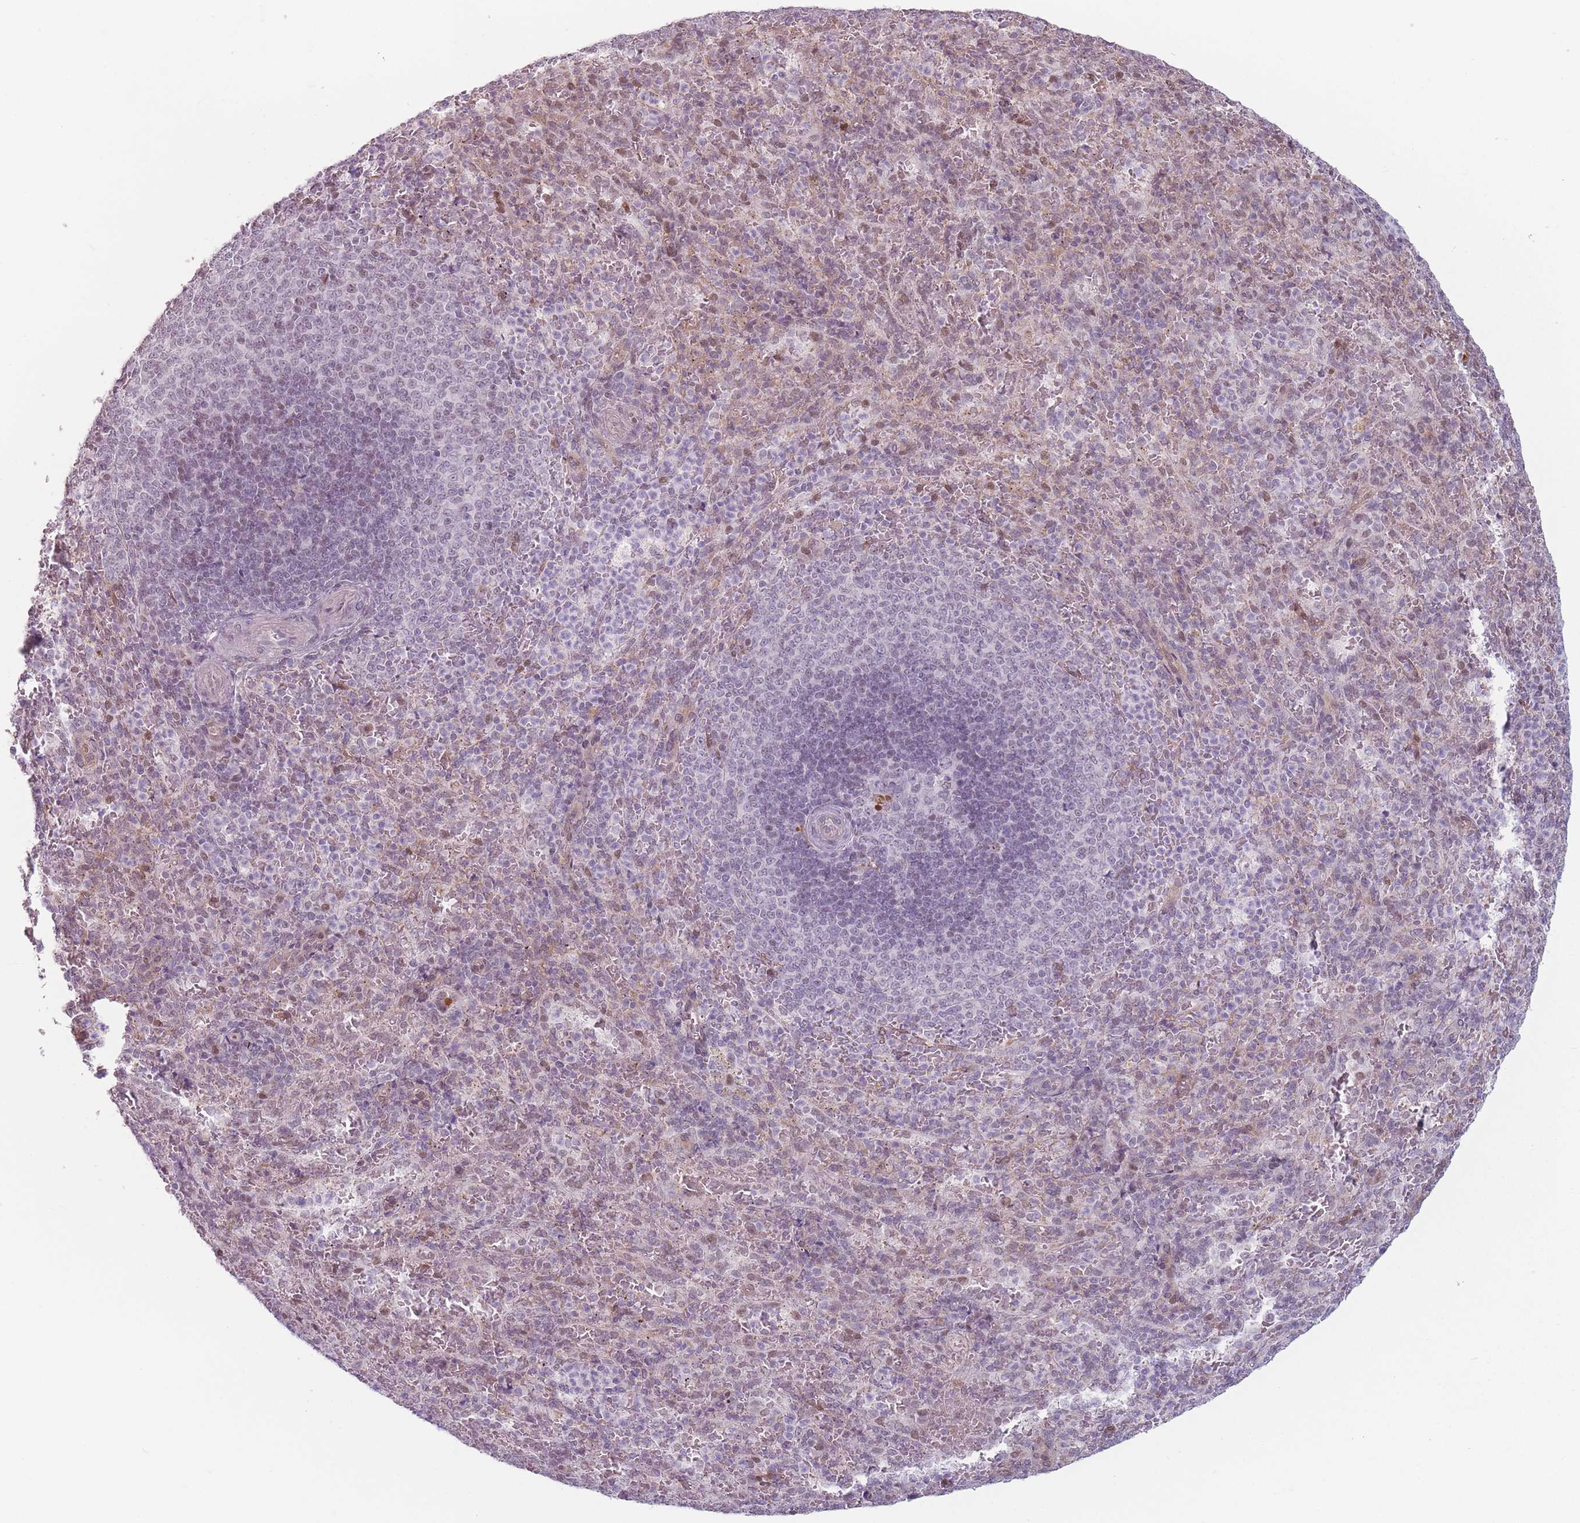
{"staining": {"intensity": "weak", "quantity": "25%-75%", "location": "nuclear"}, "tissue": "spleen", "cell_type": "Cells in red pulp", "image_type": "normal", "snomed": [{"axis": "morphology", "description": "Normal tissue, NOS"}, {"axis": "topography", "description": "Spleen"}], "caption": "Brown immunohistochemical staining in unremarkable spleen demonstrates weak nuclear staining in approximately 25%-75% of cells in red pulp. The protein of interest is stained brown, and the nuclei are stained in blue (DAB (3,3'-diaminobenzidine) IHC with brightfield microscopy, high magnification).", "gene": "SH3BGRL2", "patient": {"sex": "female", "age": 21}}